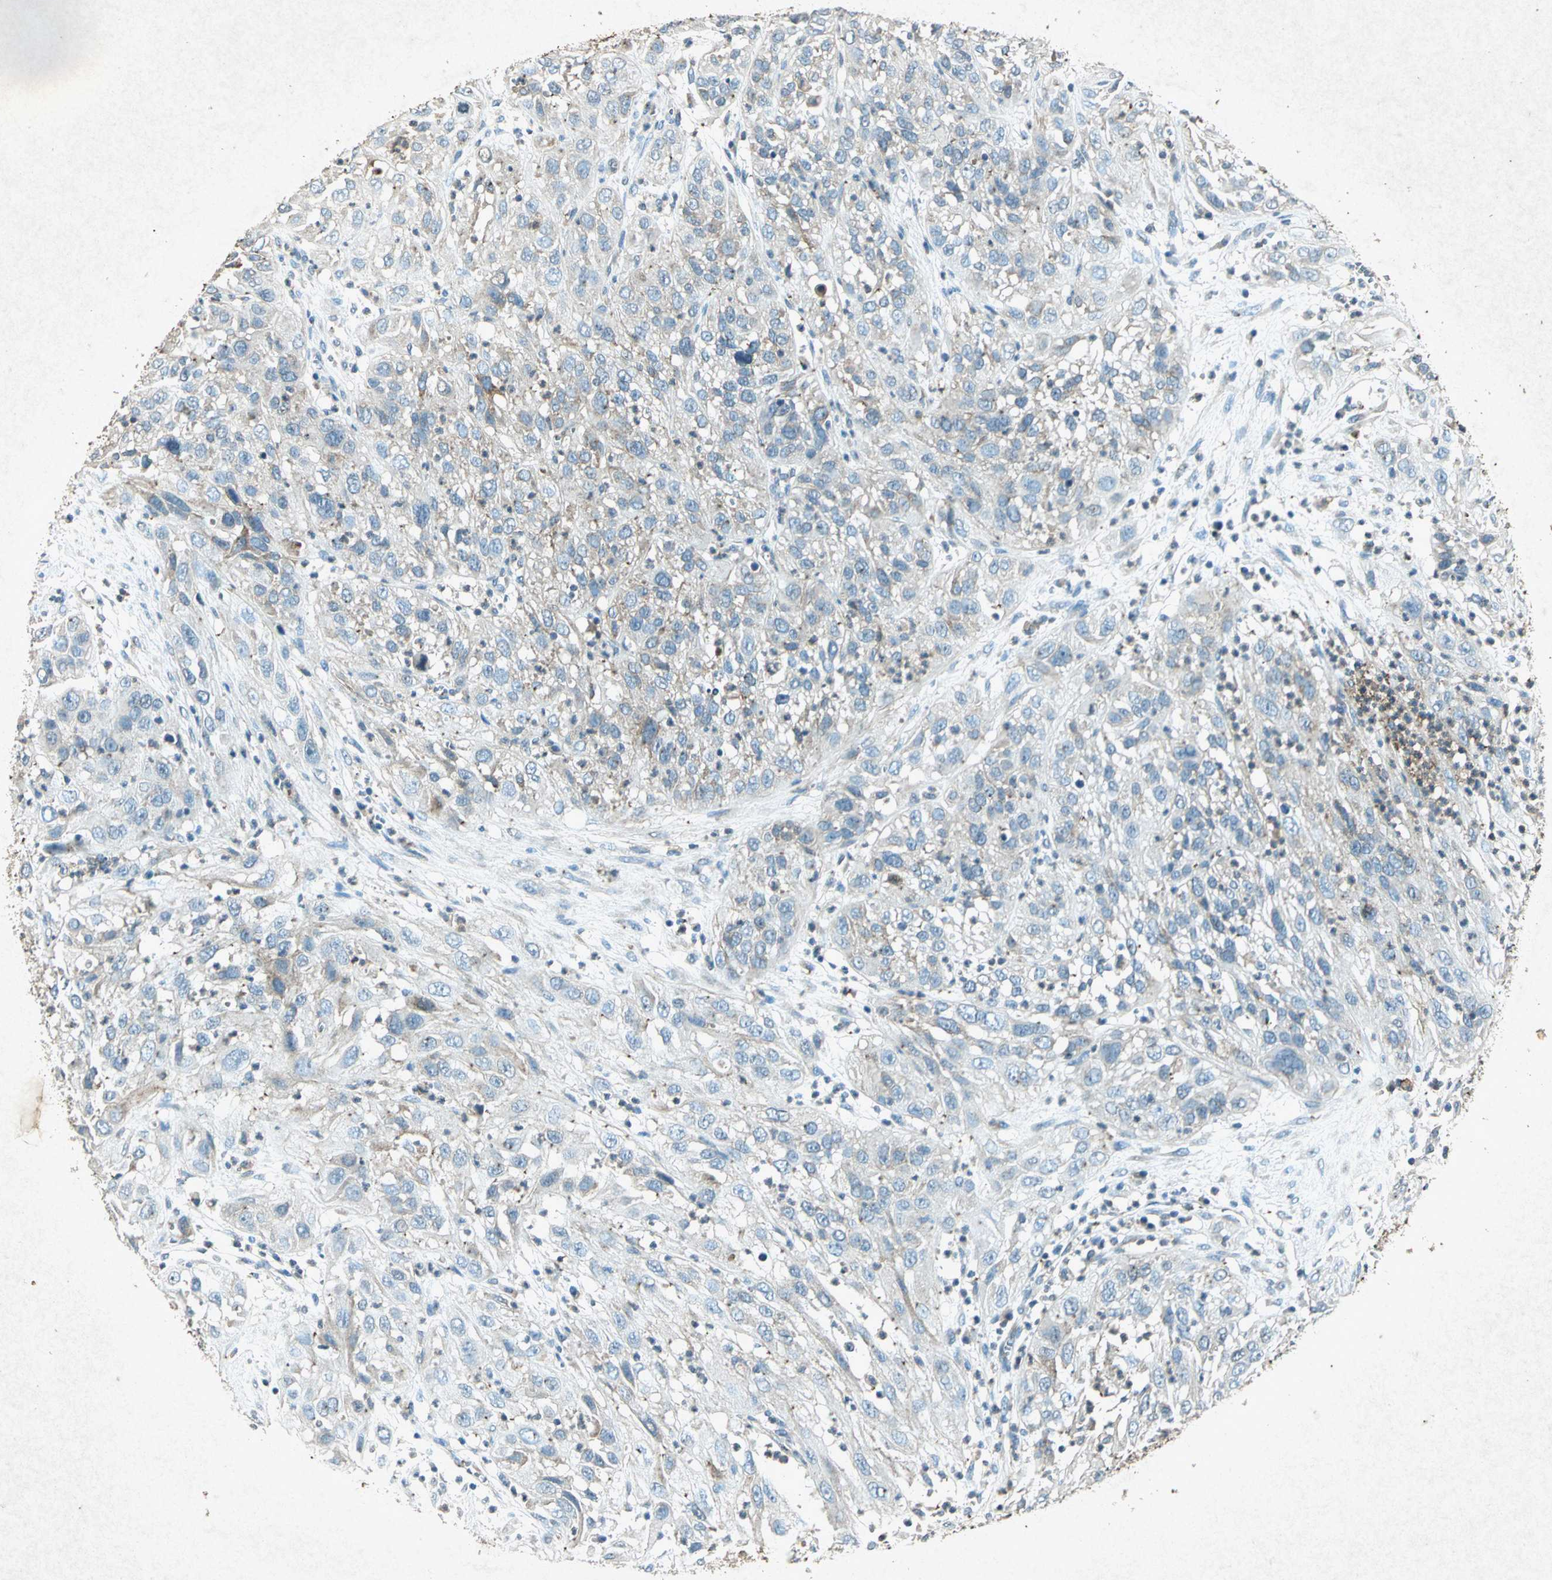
{"staining": {"intensity": "weak", "quantity": "25%-75%", "location": "cytoplasmic/membranous"}, "tissue": "cervical cancer", "cell_type": "Tumor cells", "image_type": "cancer", "snomed": [{"axis": "morphology", "description": "Squamous cell carcinoma, NOS"}, {"axis": "topography", "description": "Cervix"}], "caption": "A low amount of weak cytoplasmic/membranous staining is seen in about 25%-75% of tumor cells in cervical squamous cell carcinoma tissue.", "gene": "PSEN1", "patient": {"sex": "female", "age": 32}}